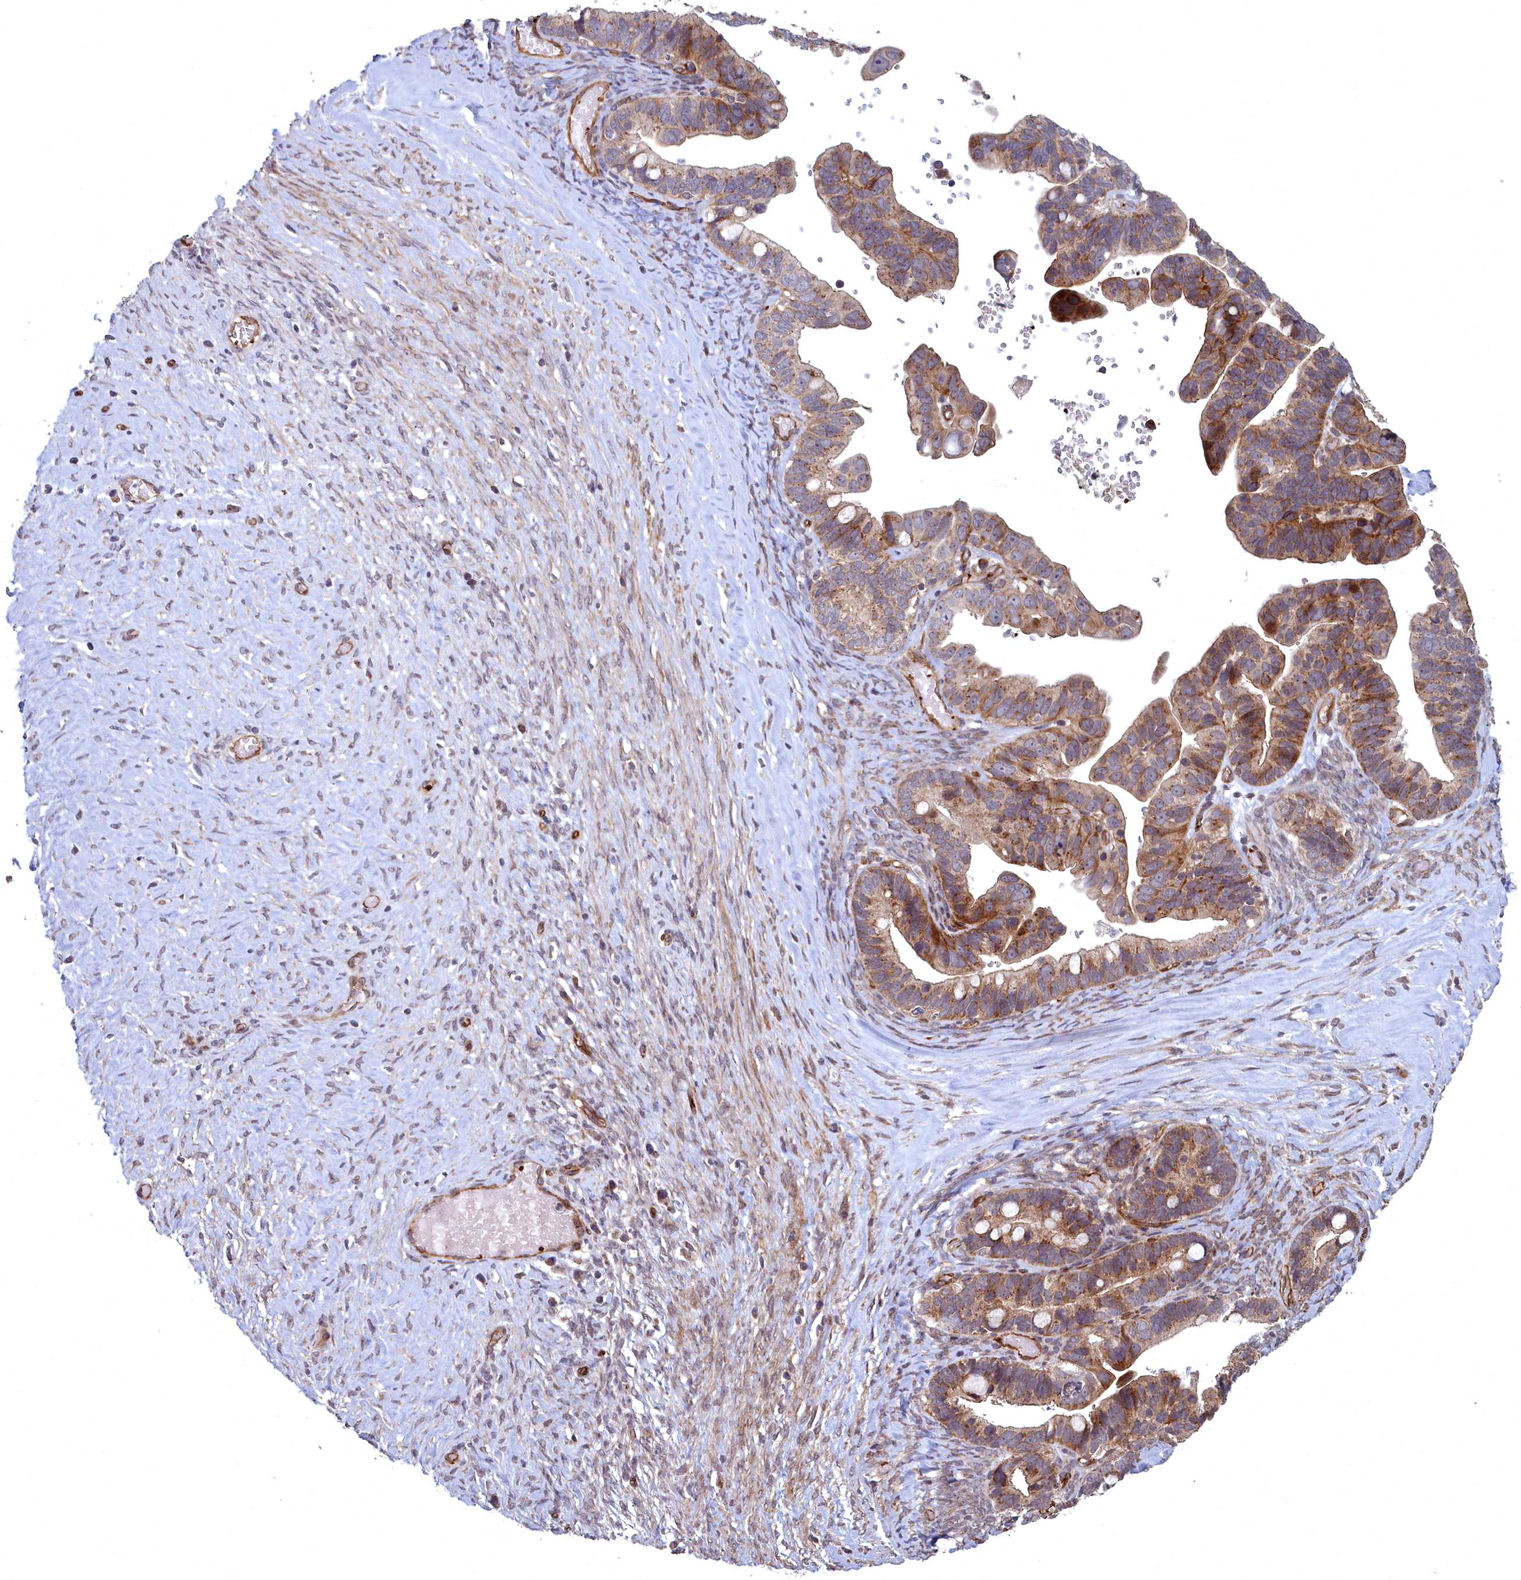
{"staining": {"intensity": "moderate", "quantity": ">75%", "location": "cytoplasmic/membranous"}, "tissue": "ovarian cancer", "cell_type": "Tumor cells", "image_type": "cancer", "snomed": [{"axis": "morphology", "description": "Cystadenocarcinoma, serous, NOS"}, {"axis": "topography", "description": "Ovary"}], "caption": "Tumor cells show moderate cytoplasmic/membranous staining in about >75% of cells in ovarian cancer.", "gene": "TSPYL4", "patient": {"sex": "female", "age": 56}}